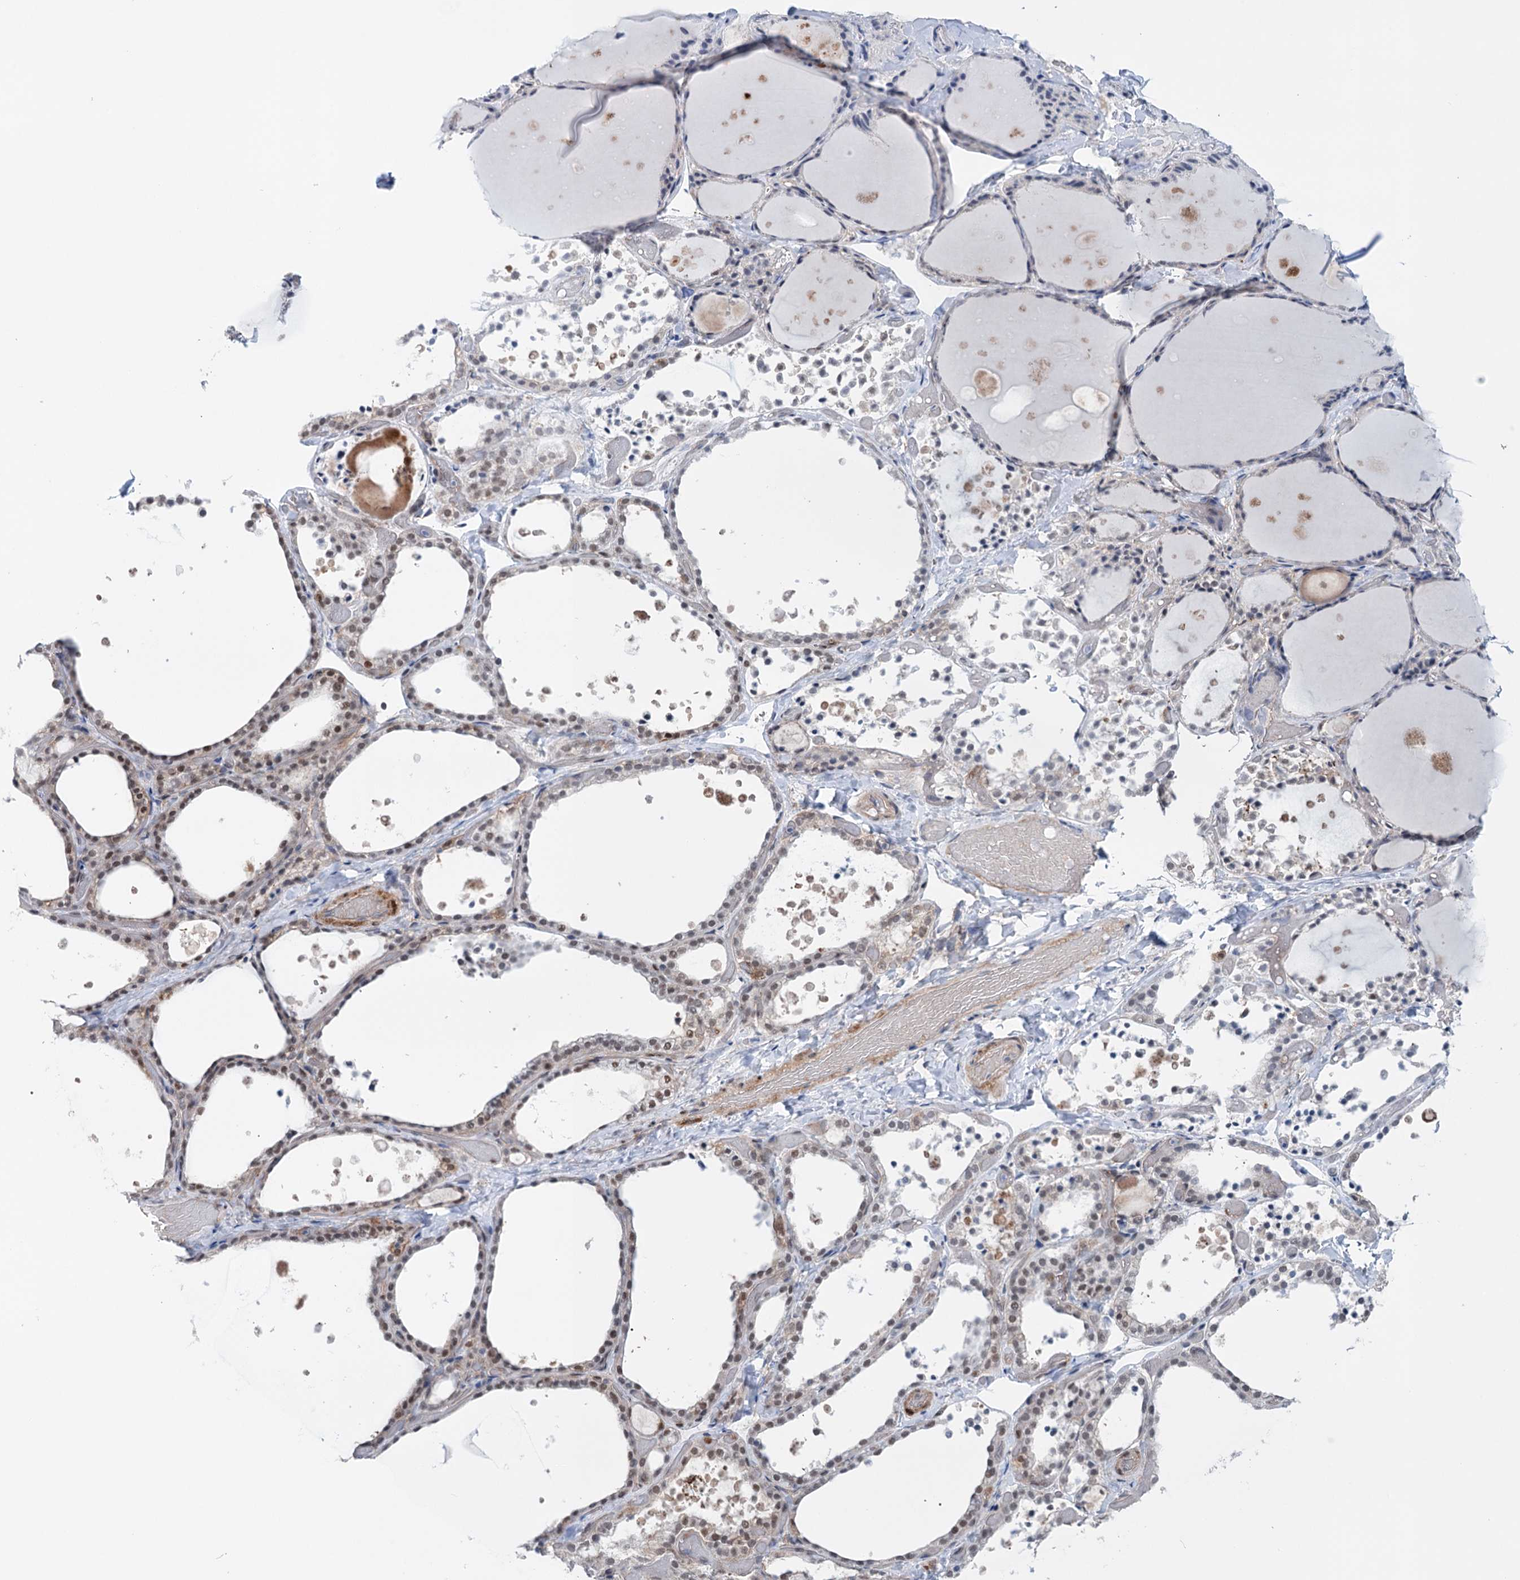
{"staining": {"intensity": "moderate", "quantity": "25%-75%", "location": "nuclear"}, "tissue": "thyroid gland", "cell_type": "Glandular cells", "image_type": "normal", "snomed": [{"axis": "morphology", "description": "Normal tissue, NOS"}, {"axis": "topography", "description": "Thyroid gland"}], "caption": "IHC micrograph of benign thyroid gland stained for a protein (brown), which shows medium levels of moderate nuclear positivity in about 25%-75% of glandular cells.", "gene": "FAM53A", "patient": {"sex": "female", "age": 44}}